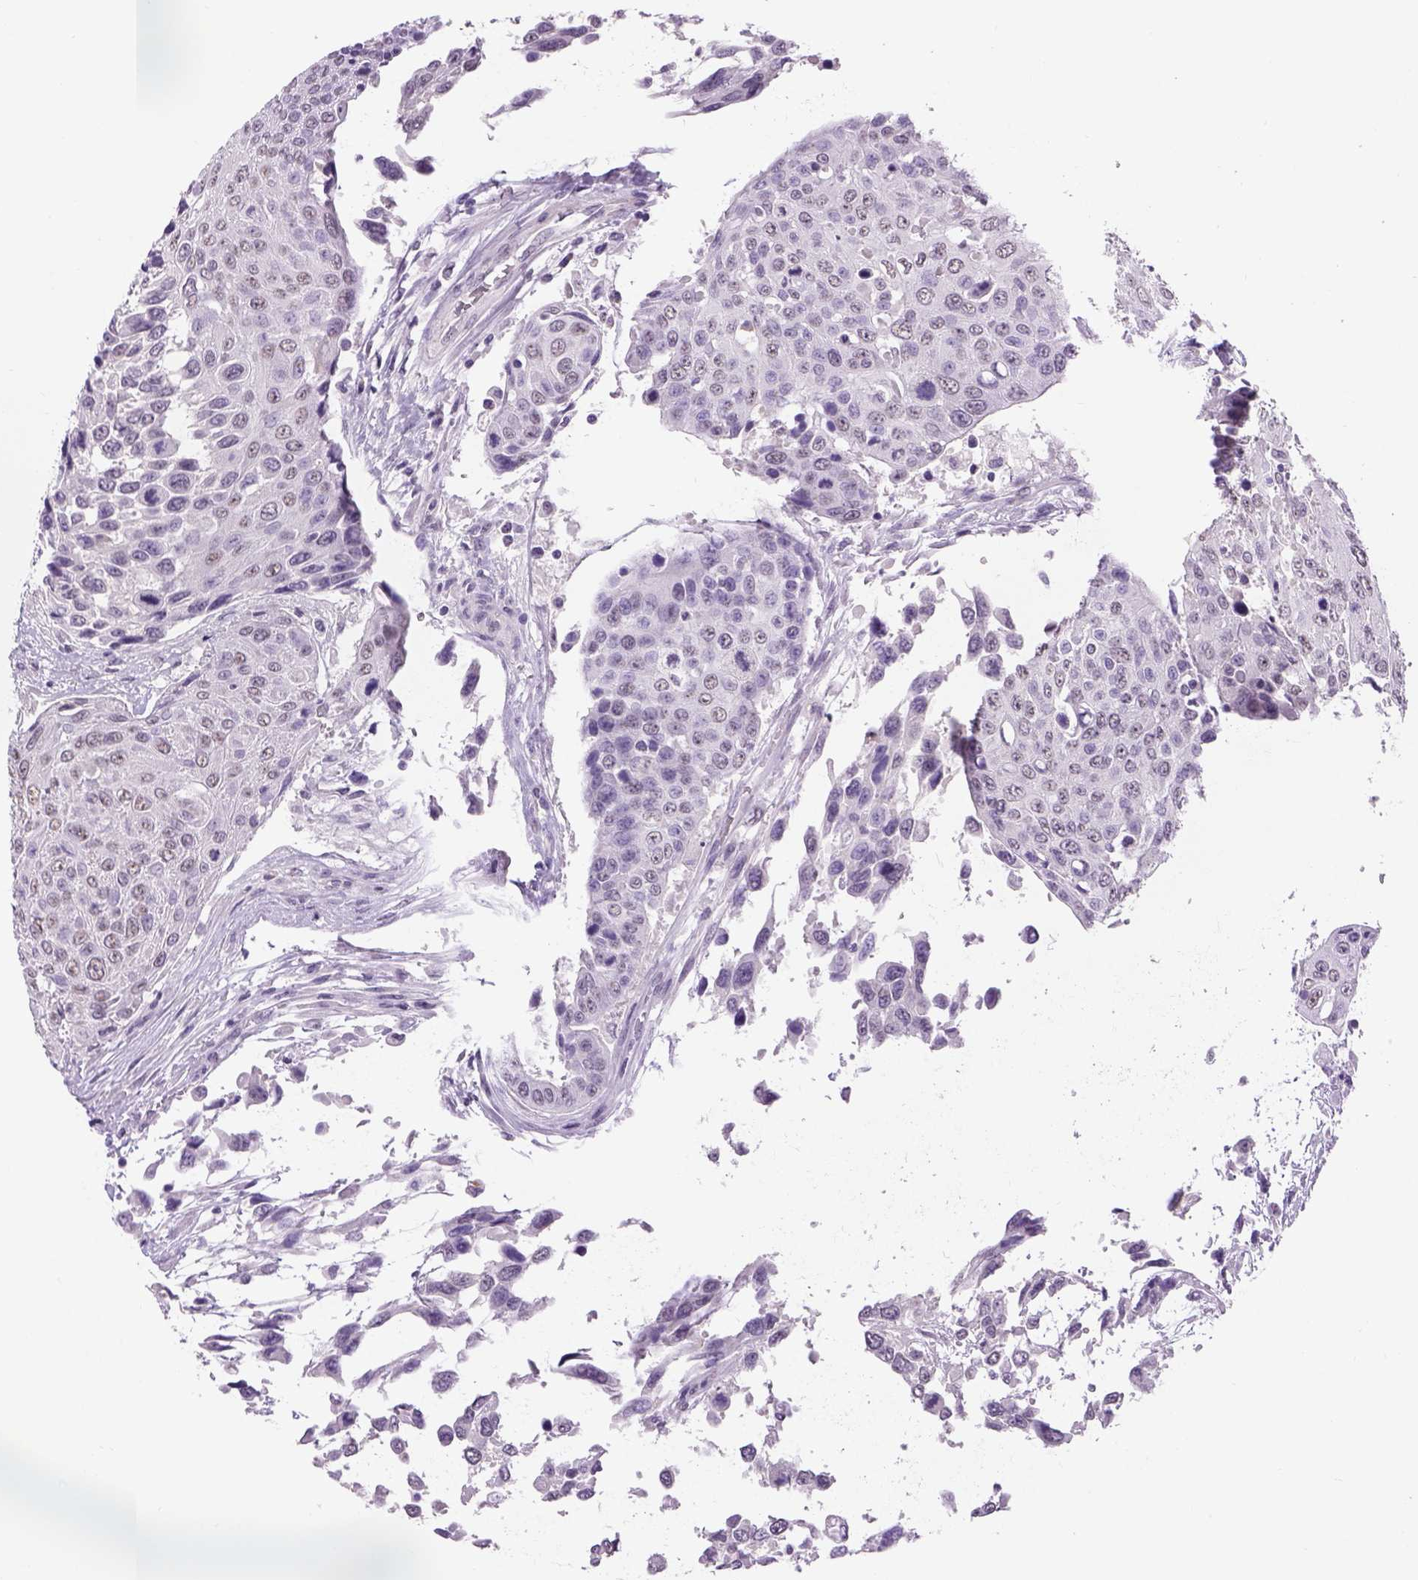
{"staining": {"intensity": "weak", "quantity": "<25%", "location": "nuclear"}, "tissue": "urothelial cancer", "cell_type": "Tumor cells", "image_type": "cancer", "snomed": [{"axis": "morphology", "description": "Urothelial carcinoma, High grade"}, {"axis": "topography", "description": "Urinary bladder"}], "caption": "An immunohistochemistry (IHC) micrograph of urothelial carcinoma (high-grade) is shown. There is no staining in tumor cells of urothelial carcinoma (high-grade).", "gene": "DBH", "patient": {"sex": "female", "age": 70}}